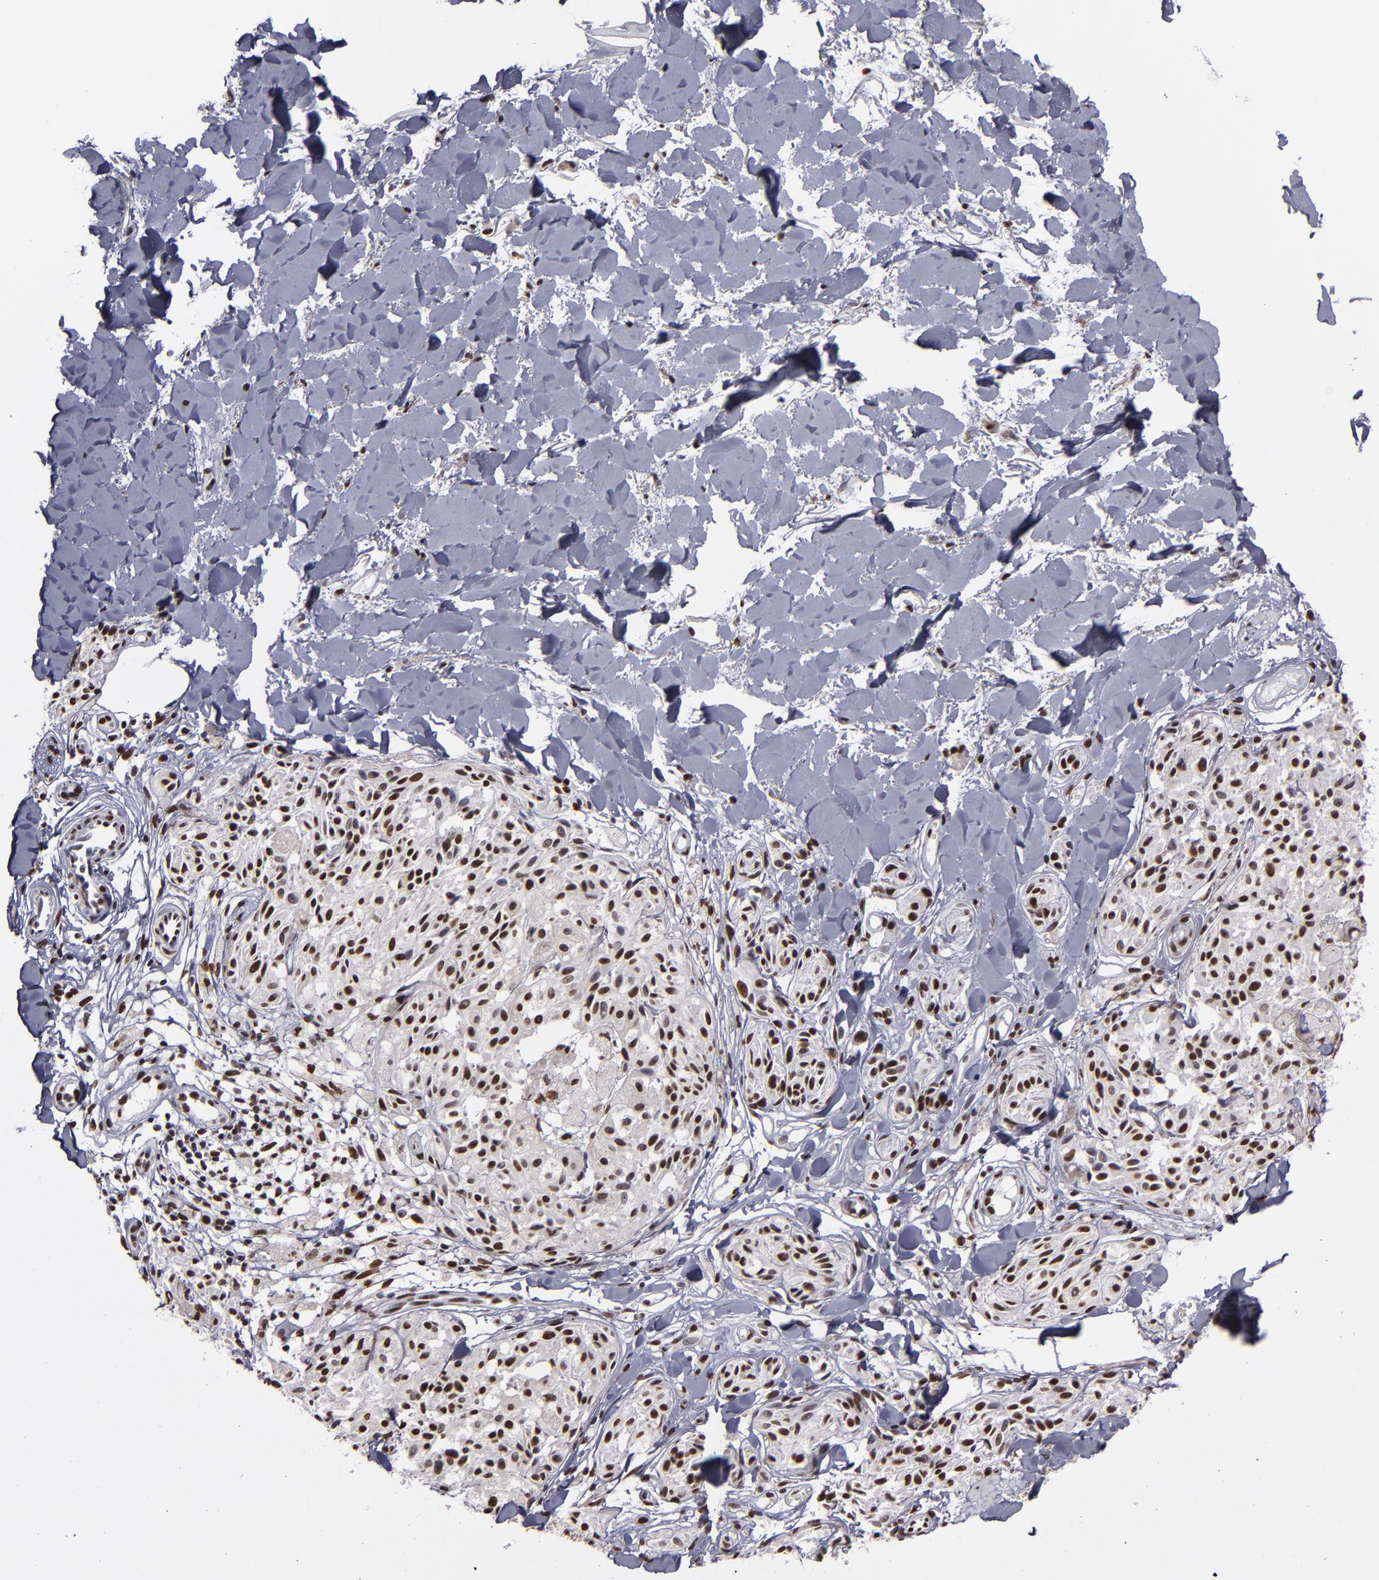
{"staining": {"intensity": "strong", "quantity": ">75%", "location": "nuclear"}, "tissue": "melanoma", "cell_type": "Tumor cells", "image_type": "cancer", "snomed": [{"axis": "morphology", "description": "Malignant melanoma, Metastatic site"}, {"axis": "topography", "description": "Skin"}], "caption": "Immunohistochemical staining of malignant melanoma (metastatic site) reveals high levels of strong nuclear expression in approximately >75% of tumor cells.", "gene": "HNRNPA2B1", "patient": {"sex": "female", "age": 66}}